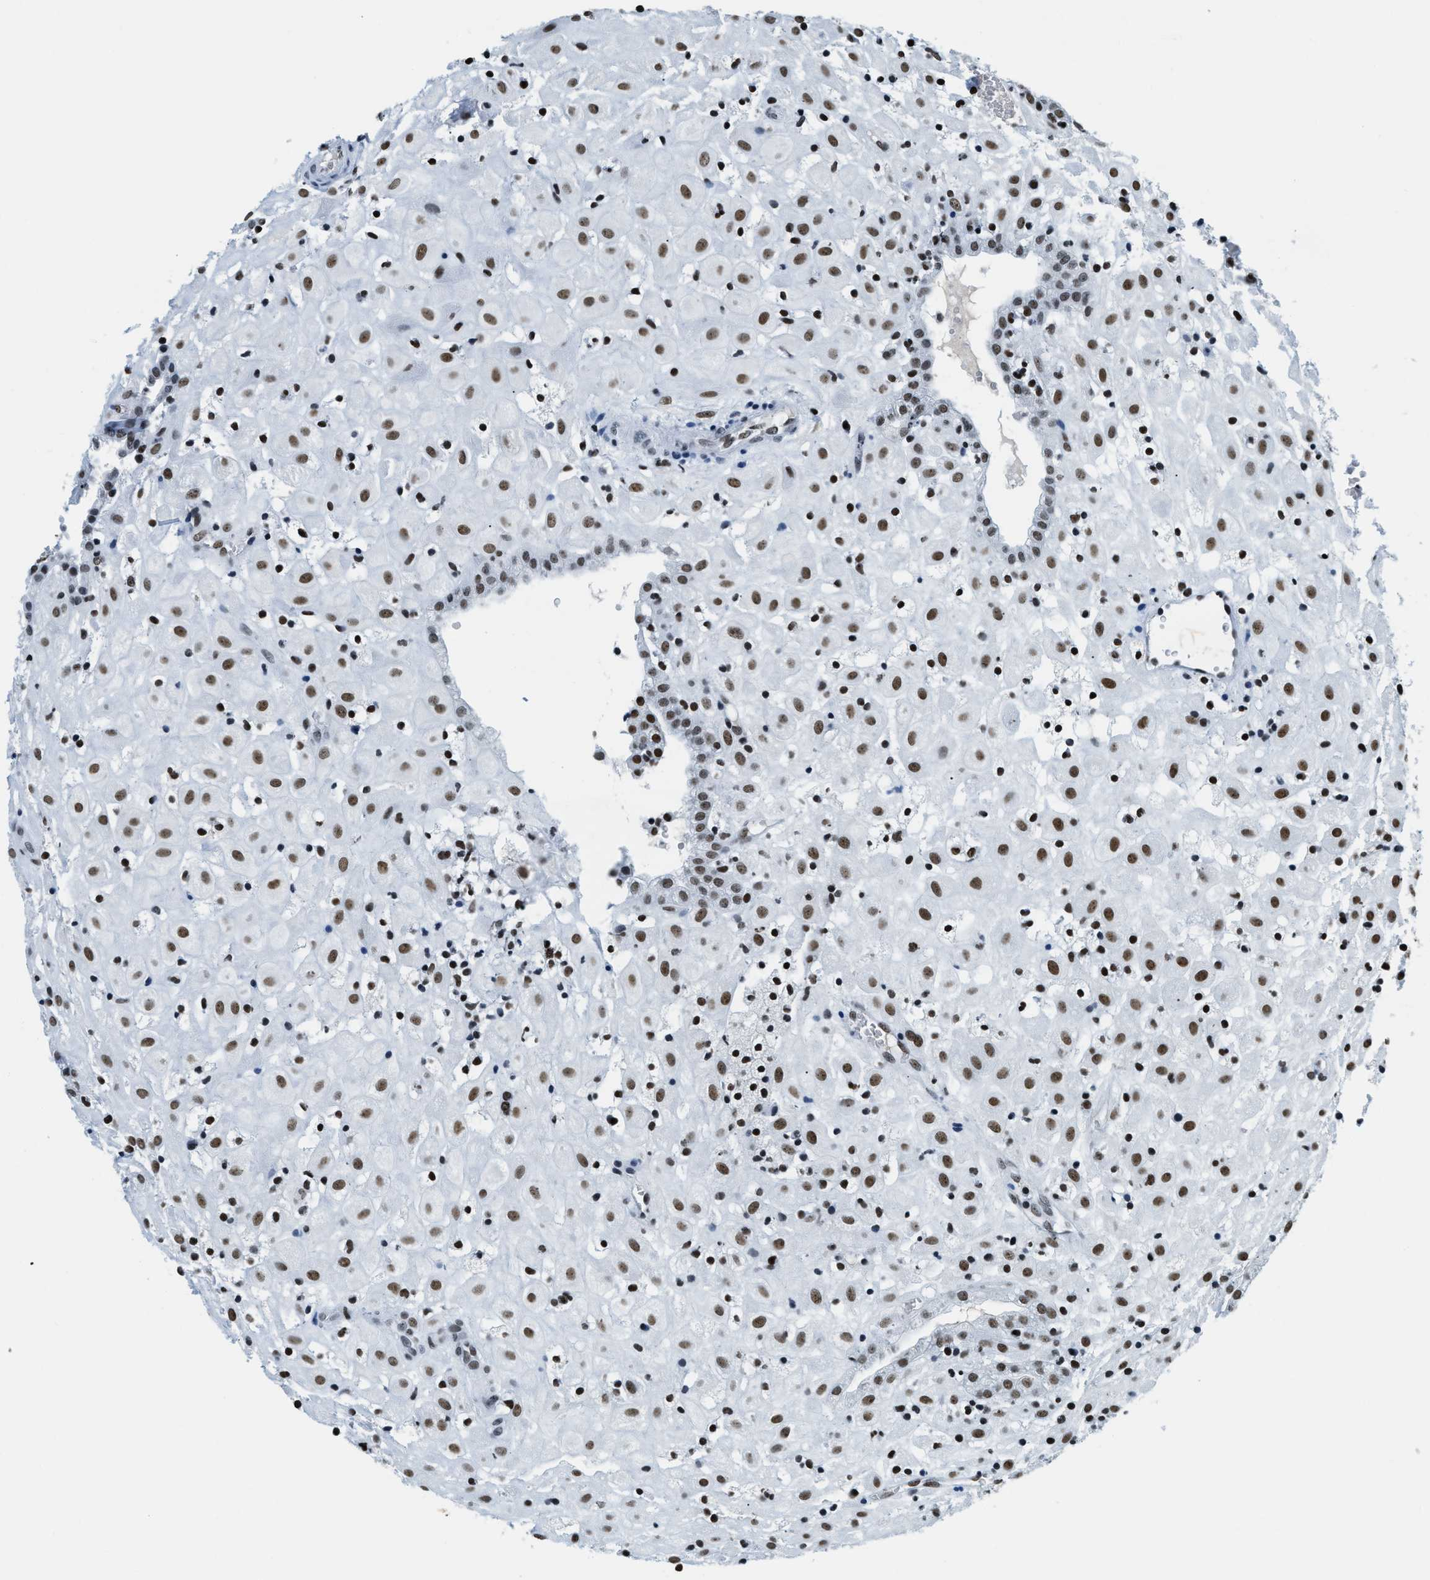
{"staining": {"intensity": "moderate", "quantity": ">75%", "location": "nuclear"}, "tissue": "placenta", "cell_type": "Decidual cells", "image_type": "normal", "snomed": [{"axis": "morphology", "description": "Normal tissue, NOS"}, {"axis": "topography", "description": "Placenta"}], "caption": "Unremarkable placenta was stained to show a protein in brown. There is medium levels of moderate nuclear staining in approximately >75% of decidual cells. The staining was performed using DAB (3,3'-diaminobenzidine), with brown indicating positive protein expression. Nuclei are stained blue with hematoxylin.", "gene": "TOP1", "patient": {"sex": "female", "age": 18}}